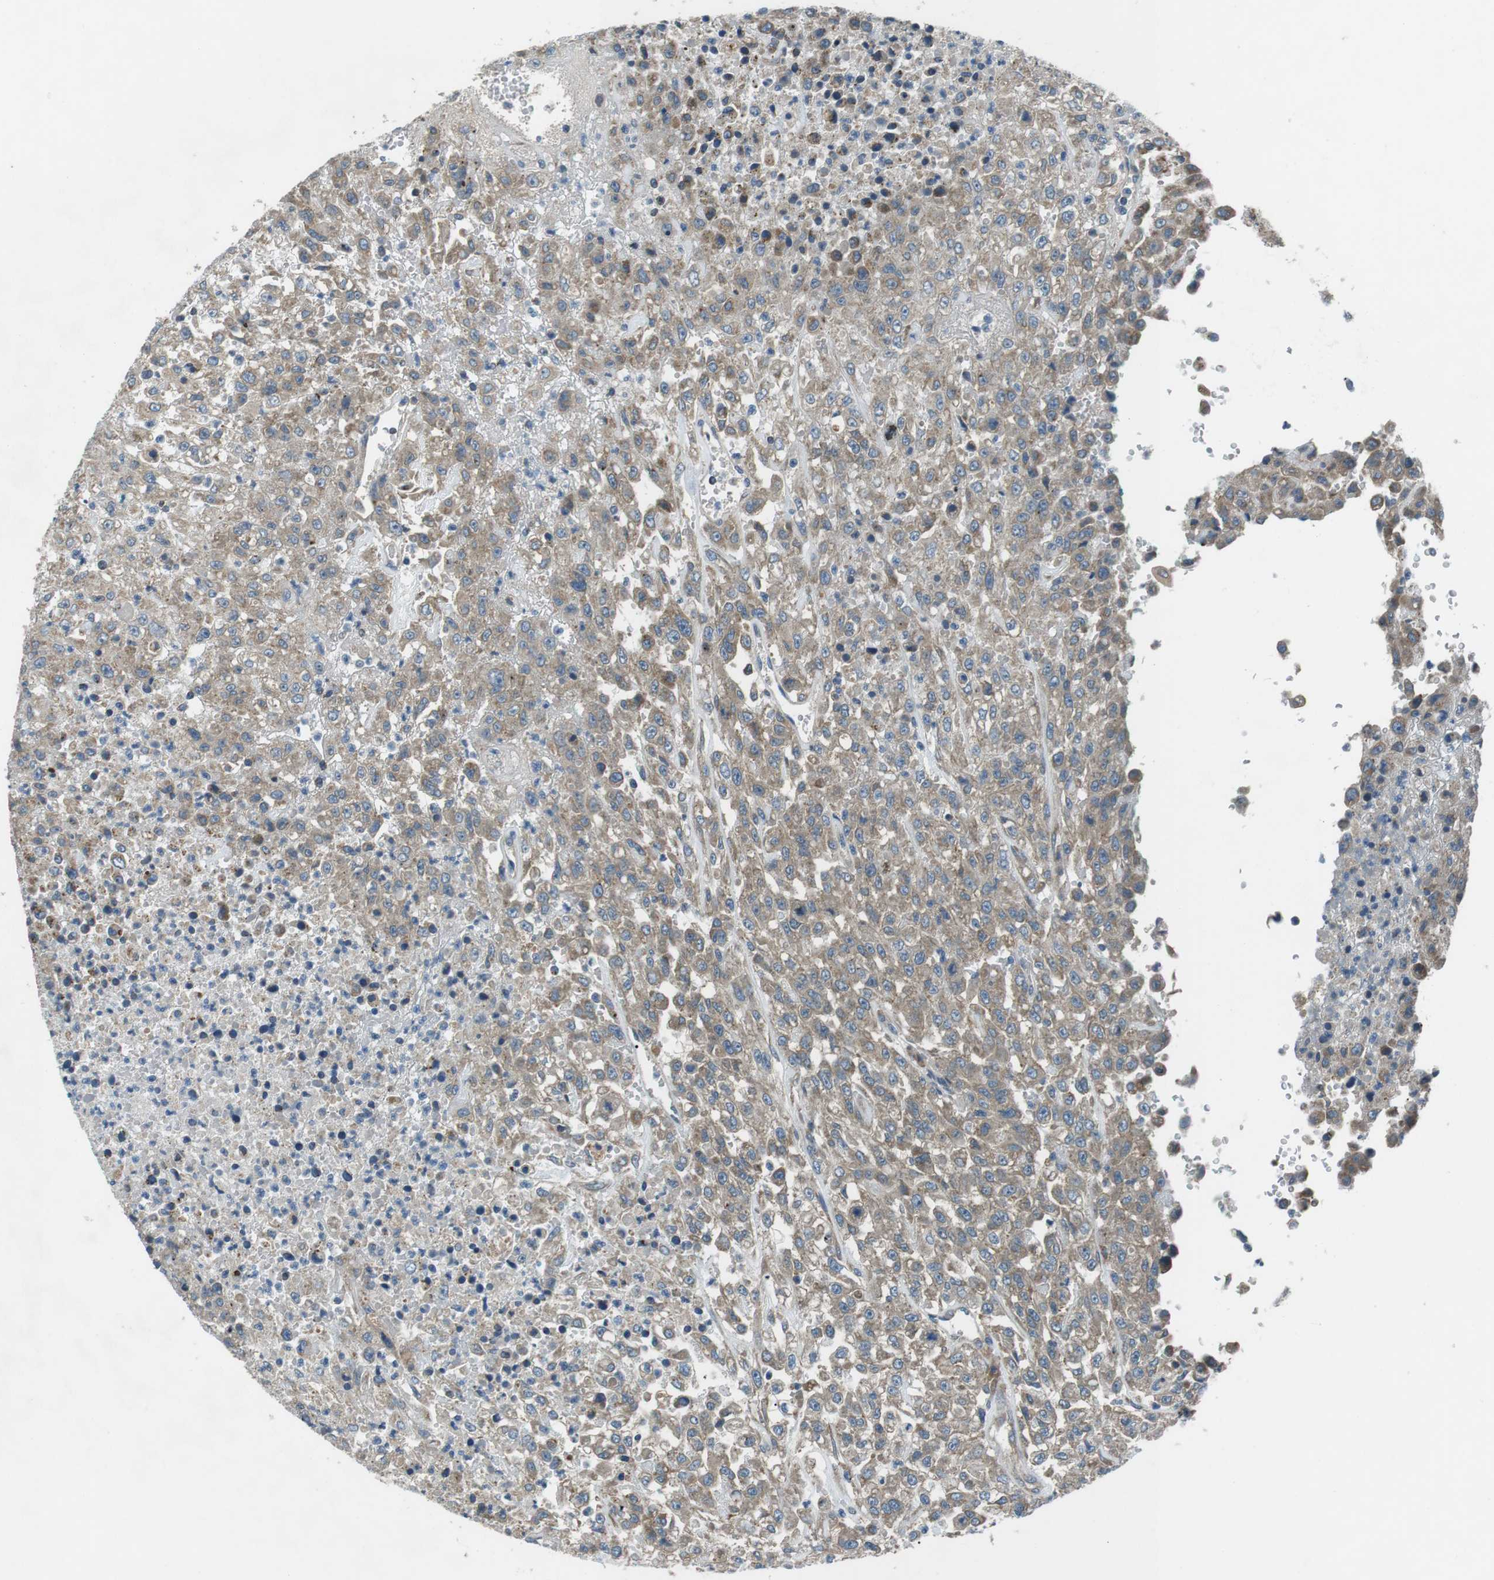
{"staining": {"intensity": "weak", "quantity": "<25%", "location": "cytoplasmic/membranous"}, "tissue": "urothelial cancer", "cell_type": "Tumor cells", "image_type": "cancer", "snomed": [{"axis": "morphology", "description": "Urothelial carcinoma, High grade"}, {"axis": "topography", "description": "Urinary bladder"}], "caption": "An image of urothelial cancer stained for a protein demonstrates no brown staining in tumor cells.", "gene": "FAM3B", "patient": {"sex": "male", "age": 46}}